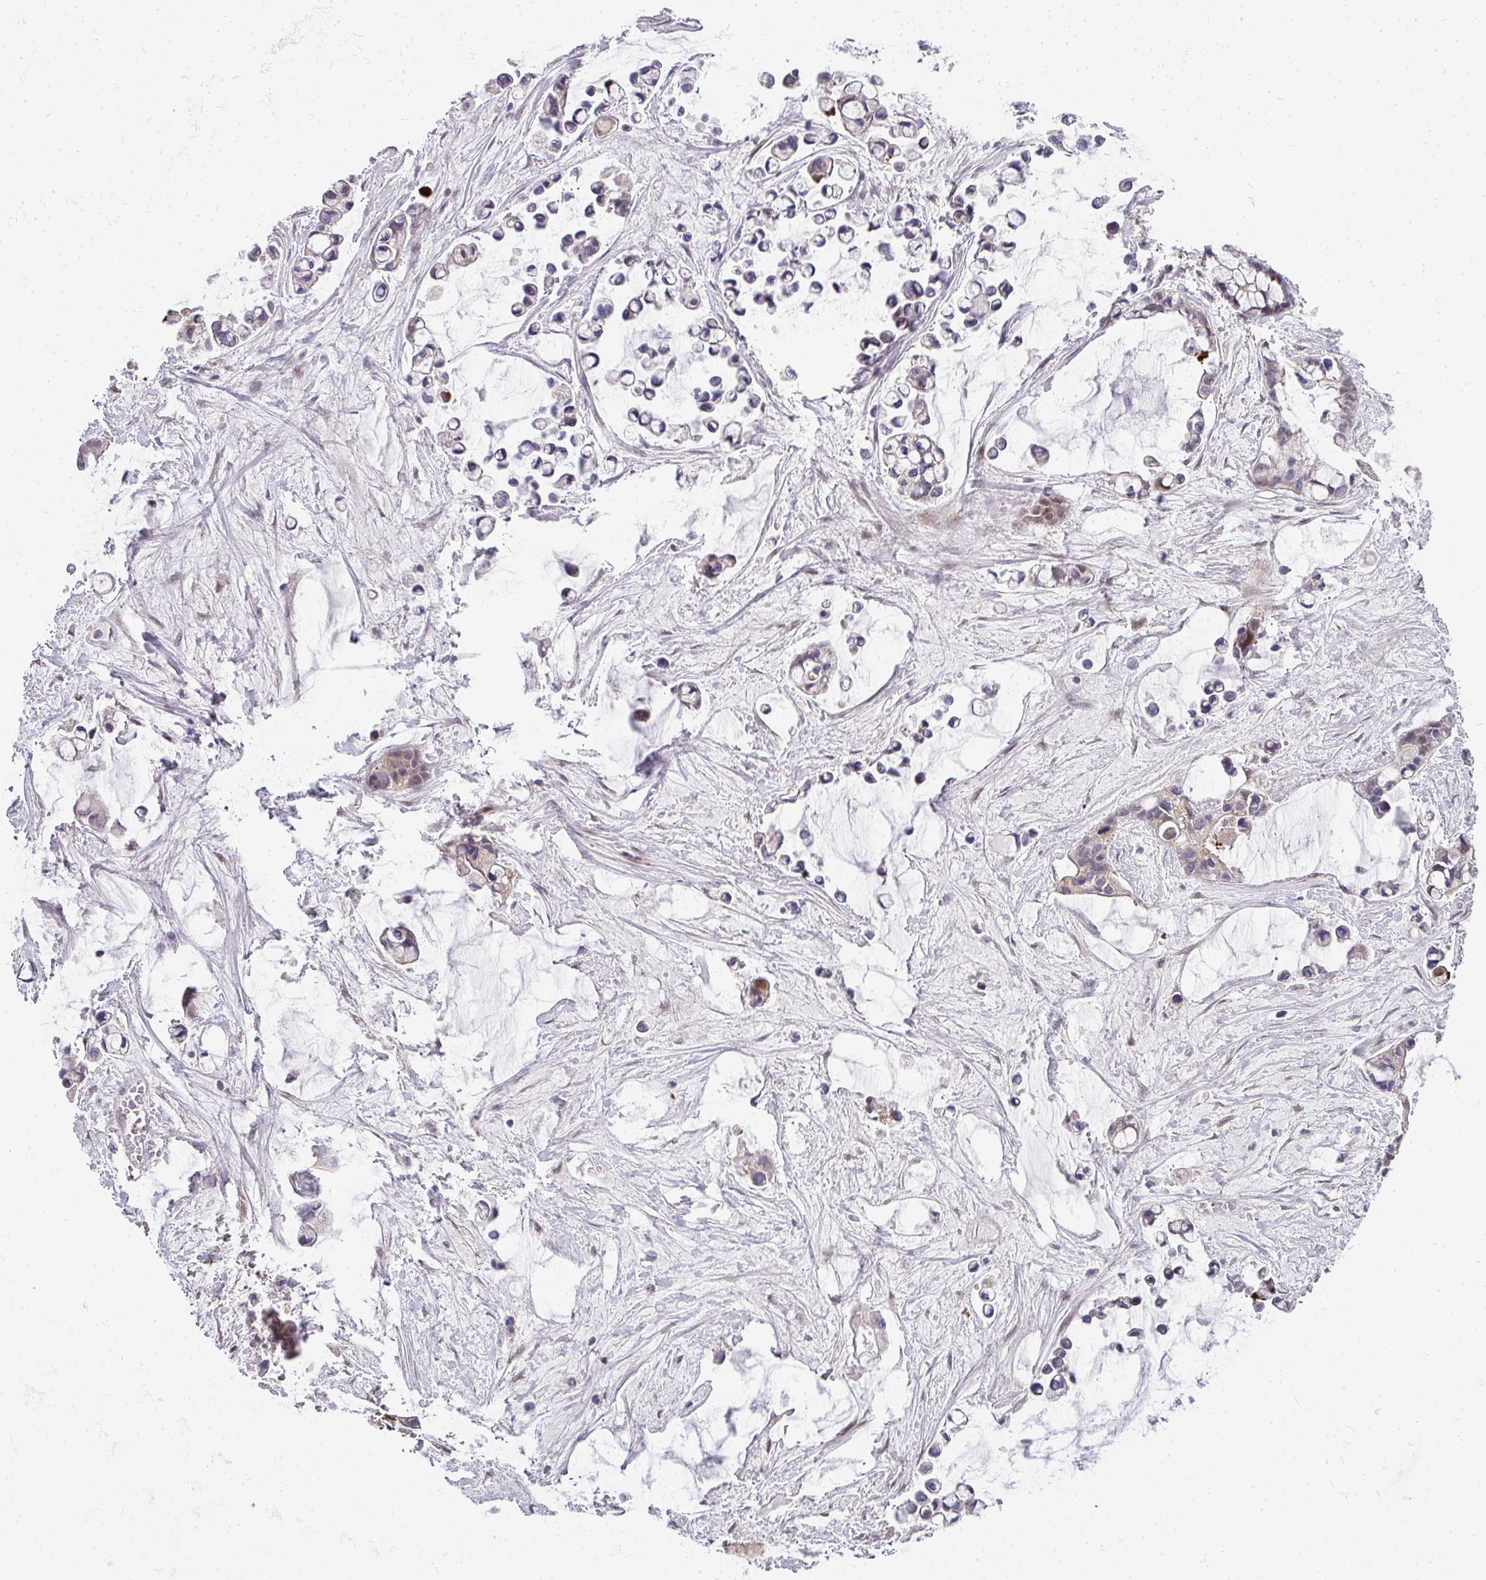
{"staining": {"intensity": "negative", "quantity": "none", "location": "none"}, "tissue": "ovarian cancer", "cell_type": "Tumor cells", "image_type": "cancer", "snomed": [{"axis": "morphology", "description": "Cystadenocarcinoma, mucinous, NOS"}, {"axis": "topography", "description": "Ovary"}], "caption": "A photomicrograph of human ovarian cancer is negative for staining in tumor cells. (Brightfield microscopy of DAB IHC at high magnification).", "gene": "STK35", "patient": {"sex": "female", "age": 63}}